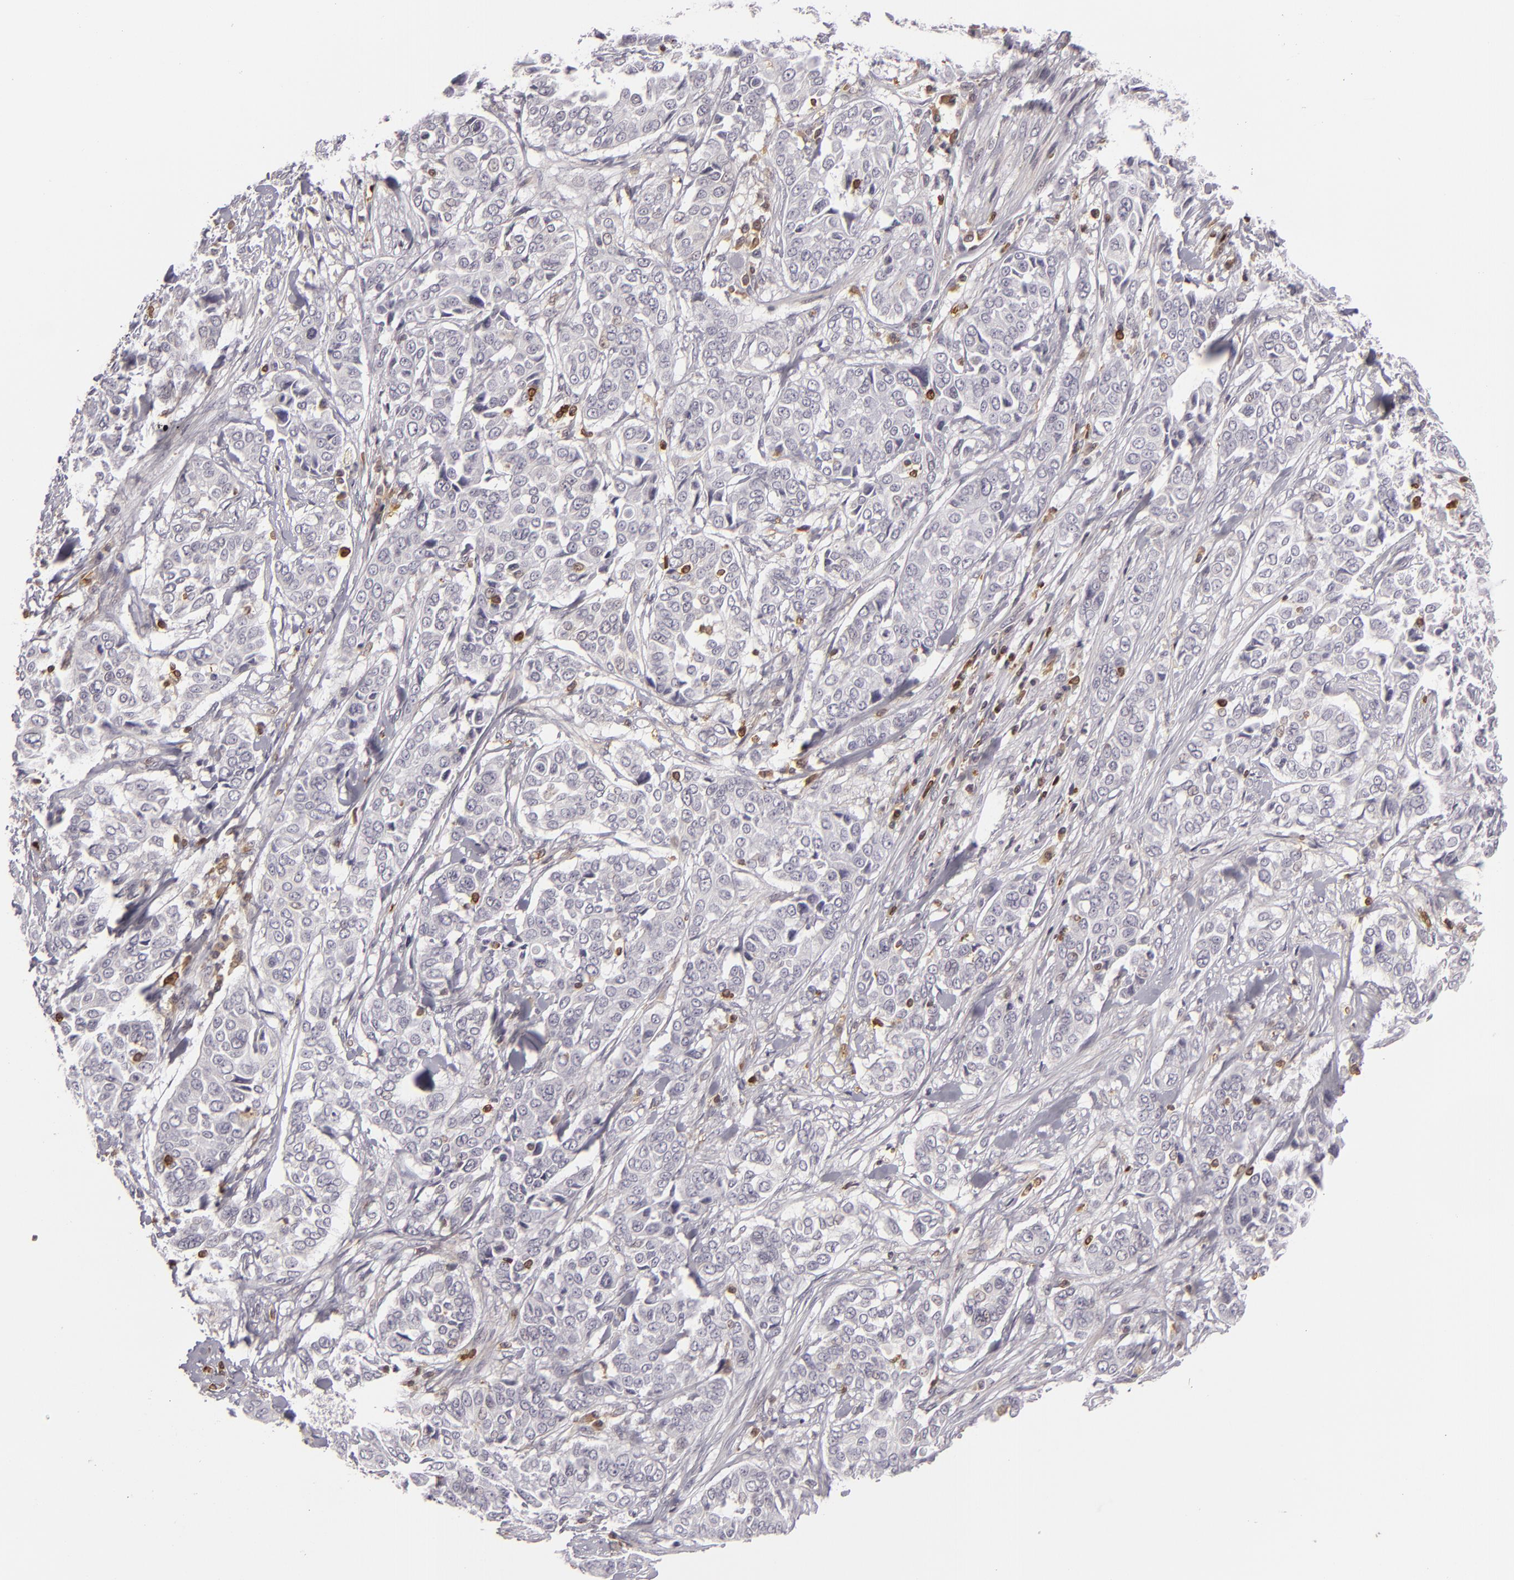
{"staining": {"intensity": "negative", "quantity": "none", "location": "none"}, "tissue": "pancreatic cancer", "cell_type": "Tumor cells", "image_type": "cancer", "snomed": [{"axis": "morphology", "description": "Adenocarcinoma, NOS"}, {"axis": "topography", "description": "Pancreas"}], "caption": "A histopathology image of human adenocarcinoma (pancreatic) is negative for staining in tumor cells.", "gene": "APOBEC3G", "patient": {"sex": "female", "age": 52}}